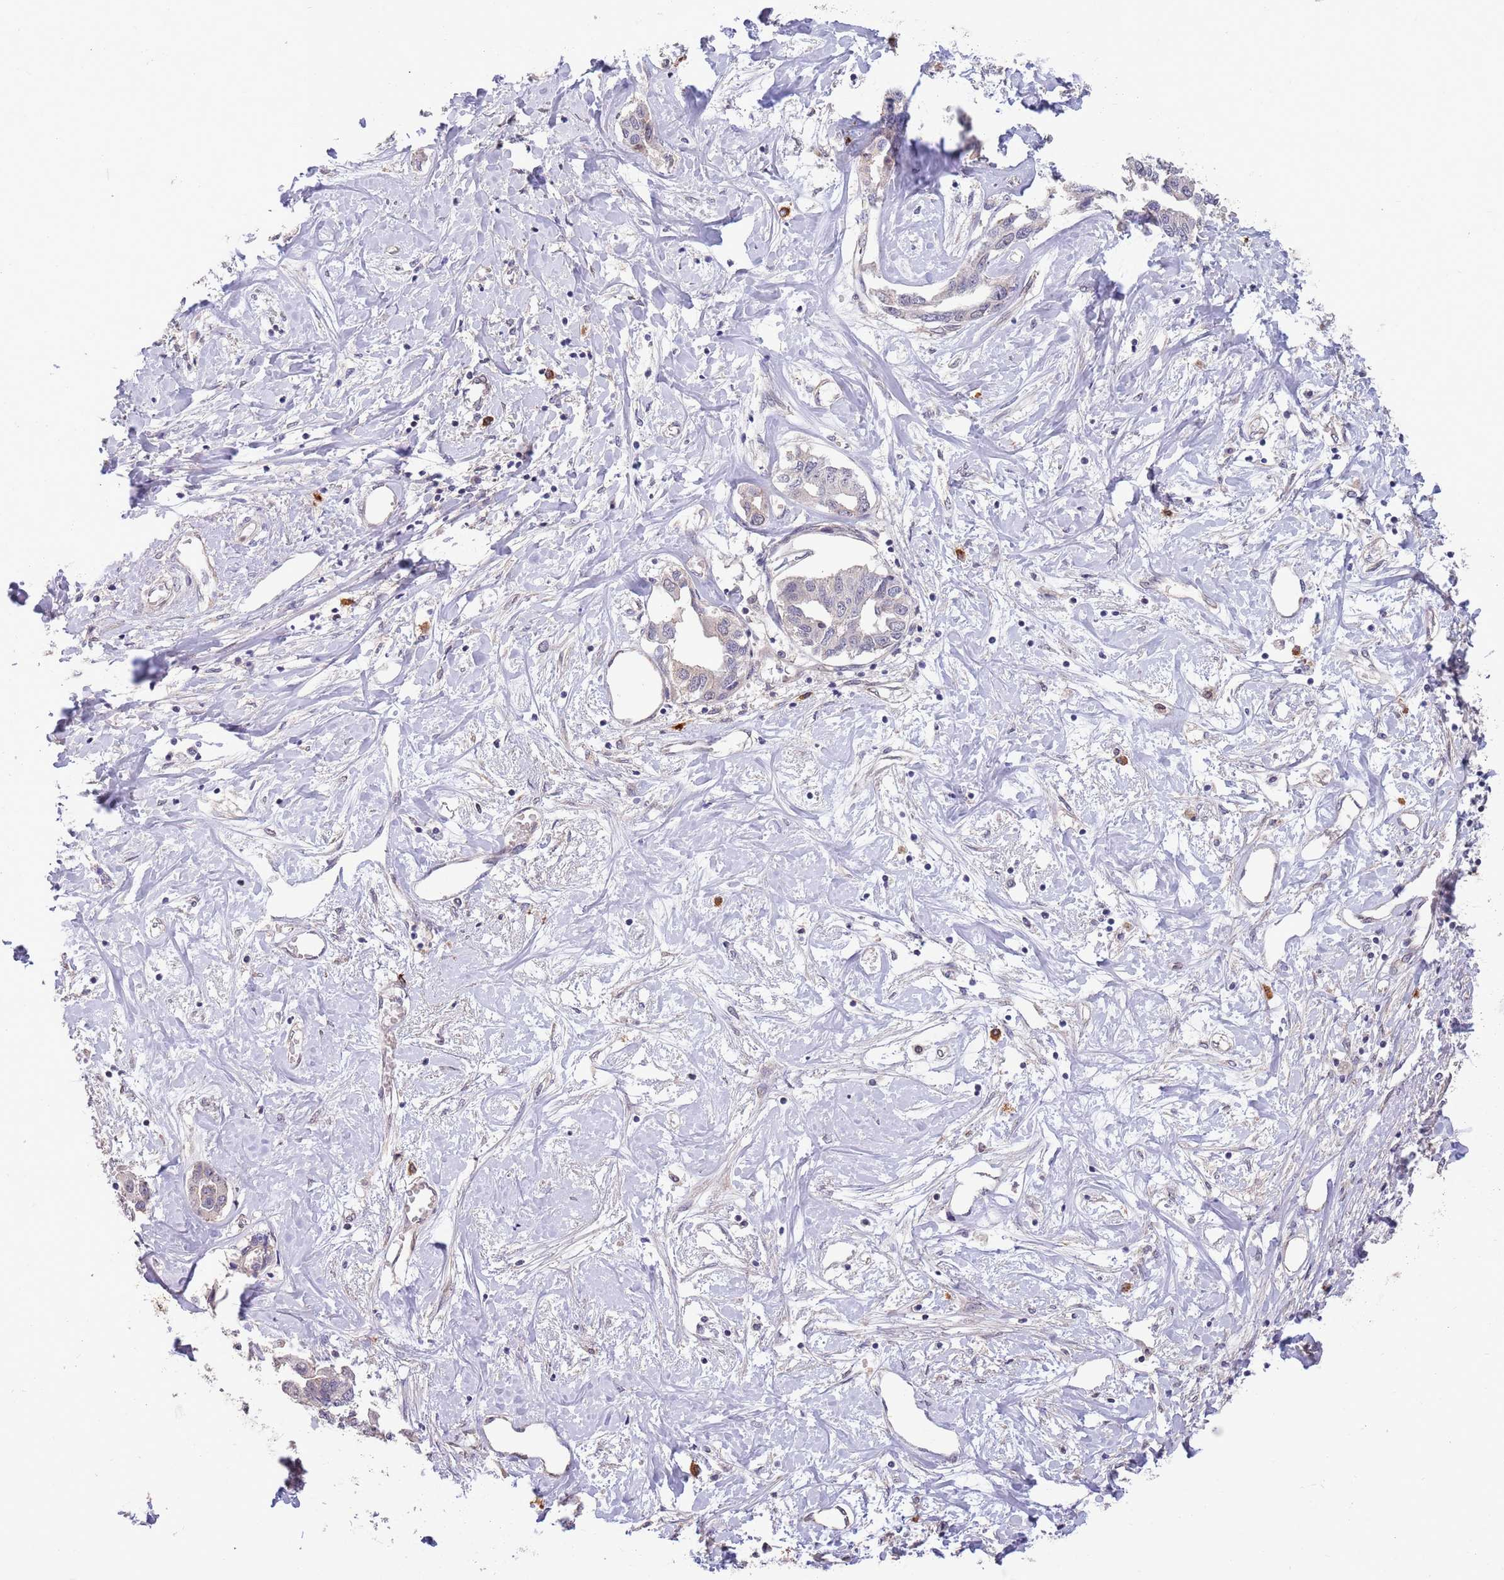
{"staining": {"intensity": "negative", "quantity": "none", "location": "none"}, "tissue": "liver cancer", "cell_type": "Tumor cells", "image_type": "cancer", "snomed": [{"axis": "morphology", "description": "Cholangiocarcinoma"}, {"axis": "topography", "description": "Liver"}], "caption": "Immunohistochemical staining of liver cancer (cholangiocarcinoma) demonstrates no significant expression in tumor cells.", "gene": "MARVELD2", "patient": {"sex": "male", "age": 59}}